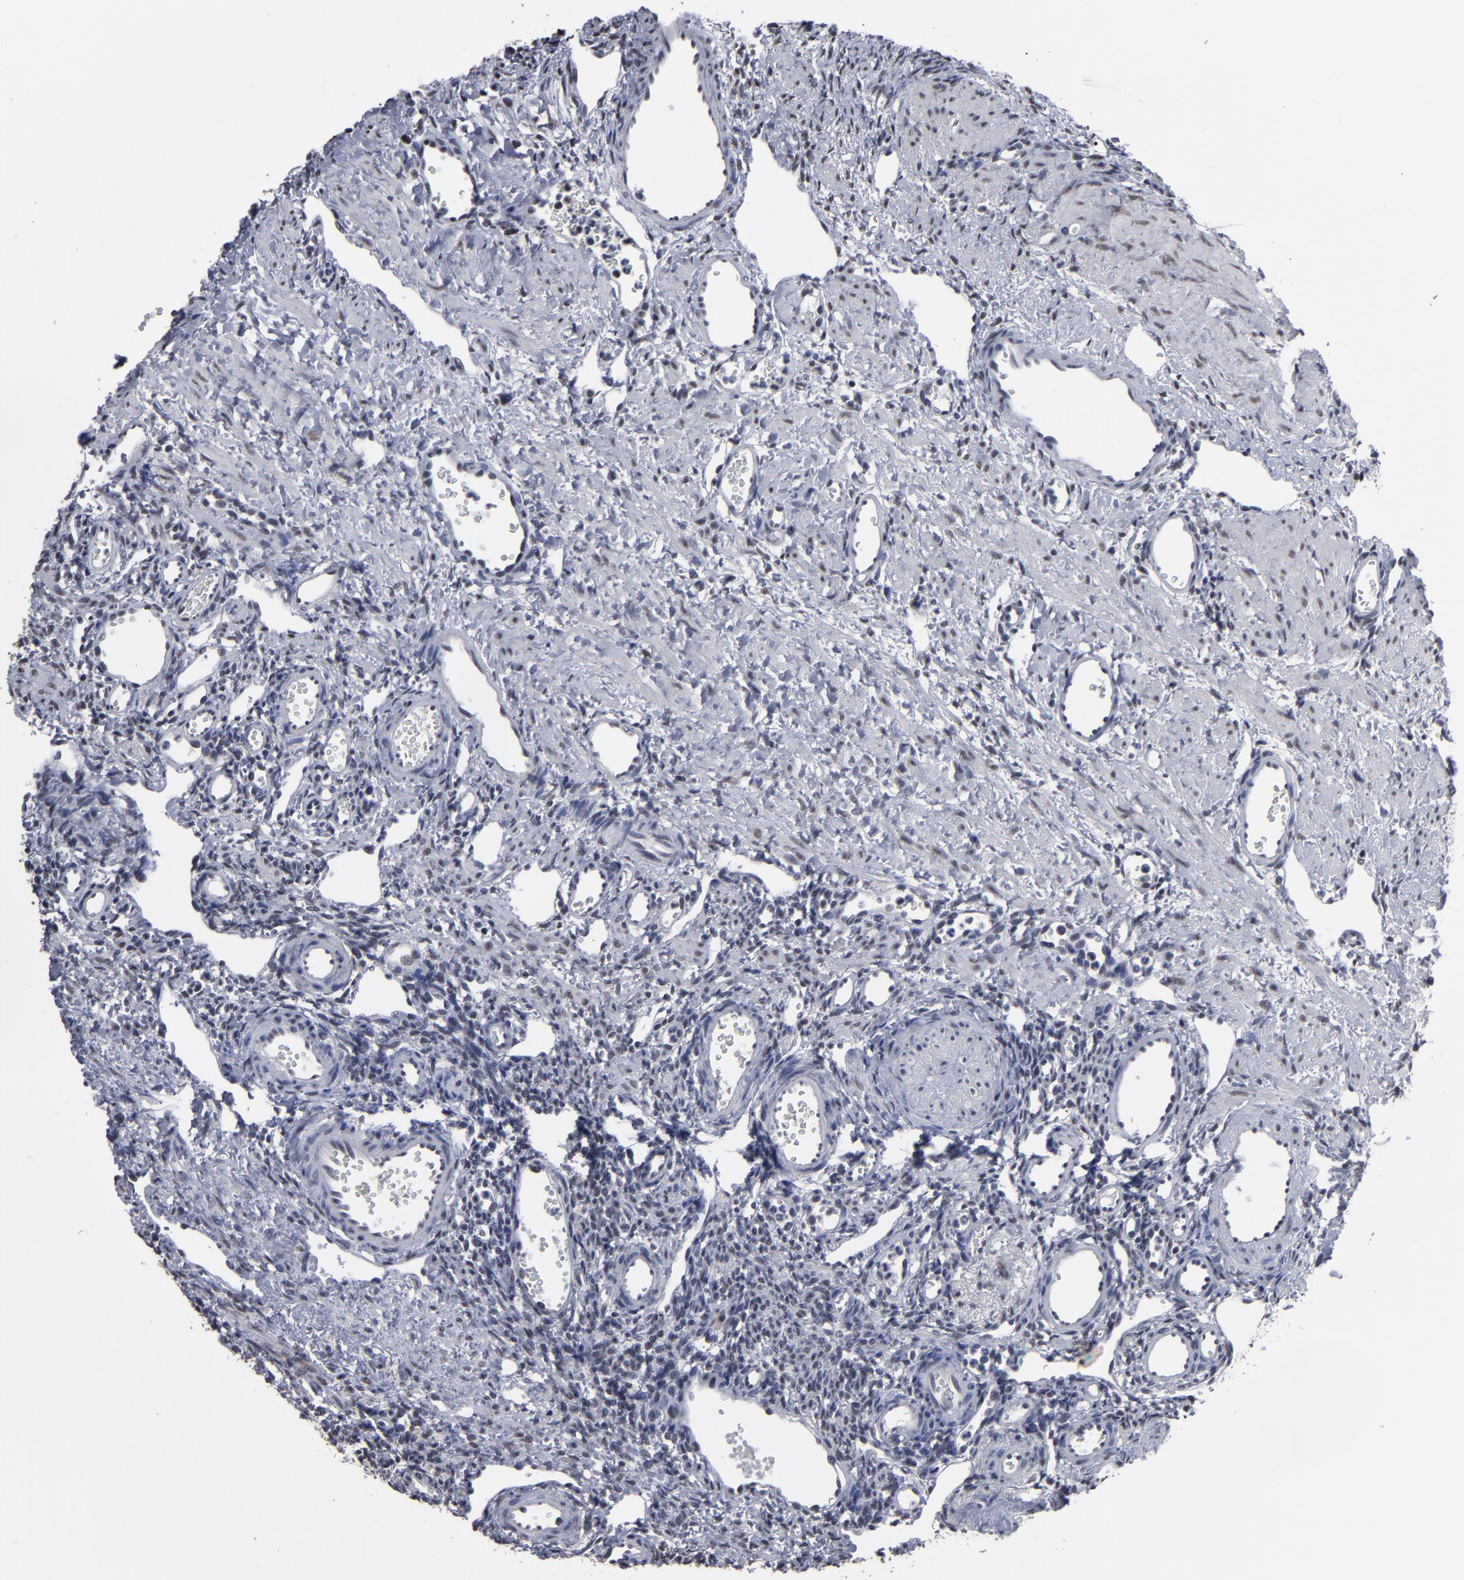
{"staining": {"intensity": "moderate", "quantity": ">75%", "location": "nuclear"}, "tissue": "ovary", "cell_type": "Follicle cells", "image_type": "normal", "snomed": [{"axis": "morphology", "description": "Normal tissue, NOS"}, {"axis": "topography", "description": "Ovary"}], "caption": "Immunohistochemistry (IHC) of unremarkable ovary exhibits medium levels of moderate nuclear positivity in approximately >75% of follicle cells. (brown staining indicates protein expression, while blue staining denotes nuclei).", "gene": "SSRP1", "patient": {"sex": "female", "age": 33}}